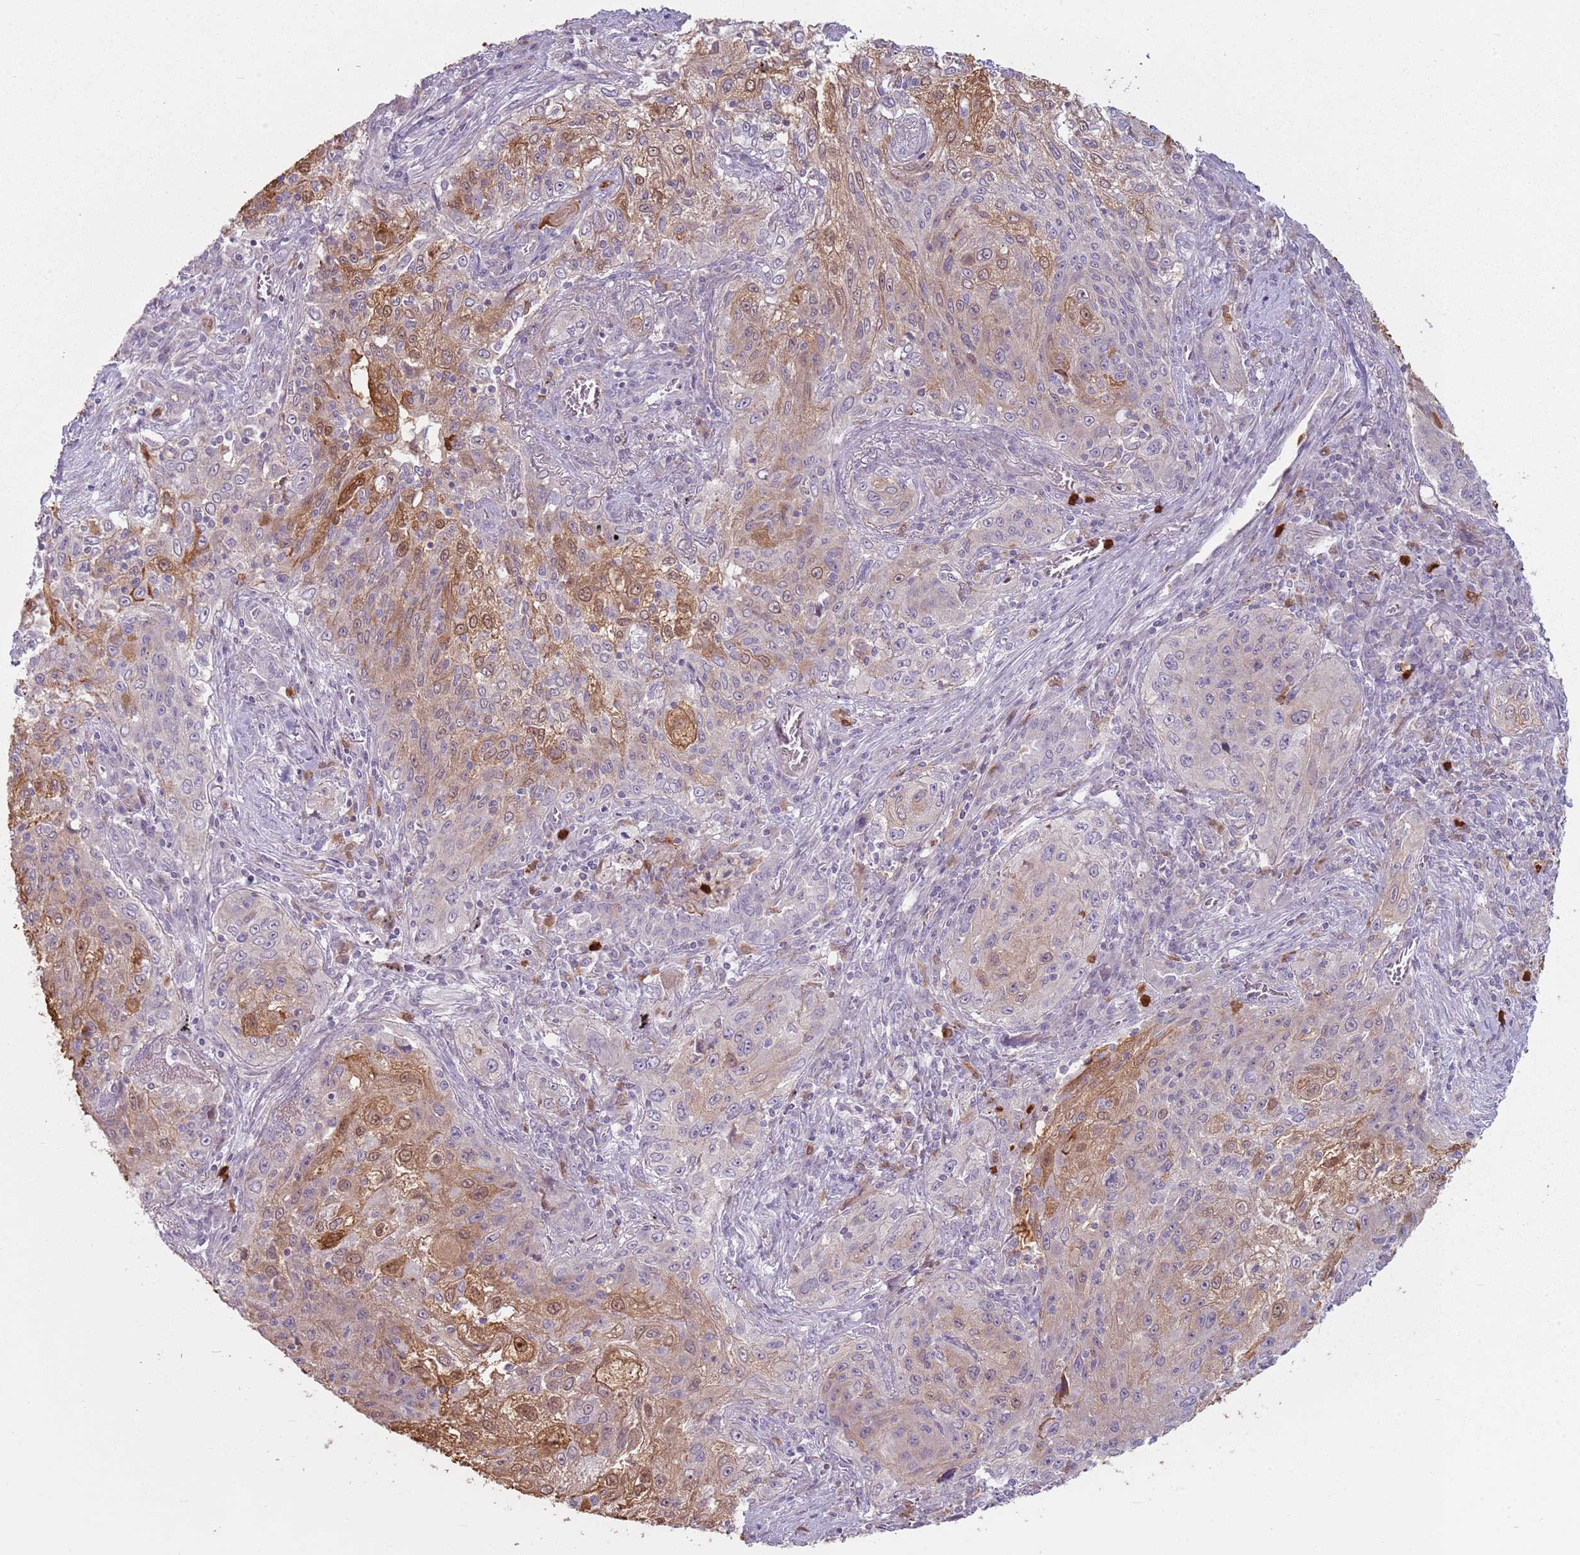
{"staining": {"intensity": "moderate", "quantity": "25%-75%", "location": "cytoplasmic/membranous"}, "tissue": "lung cancer", "cell_type": "Tumor cells", "image_type": "cancer", "snomed": [{"axis": "morphology", "description": "Squamous cell carcinoma, NOS"}, {"axis": "topography", "description": "Lung"}], "caption": "DAB immunohistochemical staining of lung cancer exhibits moderate cytoplasmic/membranous protein staining in about 25%-75% of tumor cells.", "gene": "SPAG4", "patient": {"sex": "female", "age": 69}}